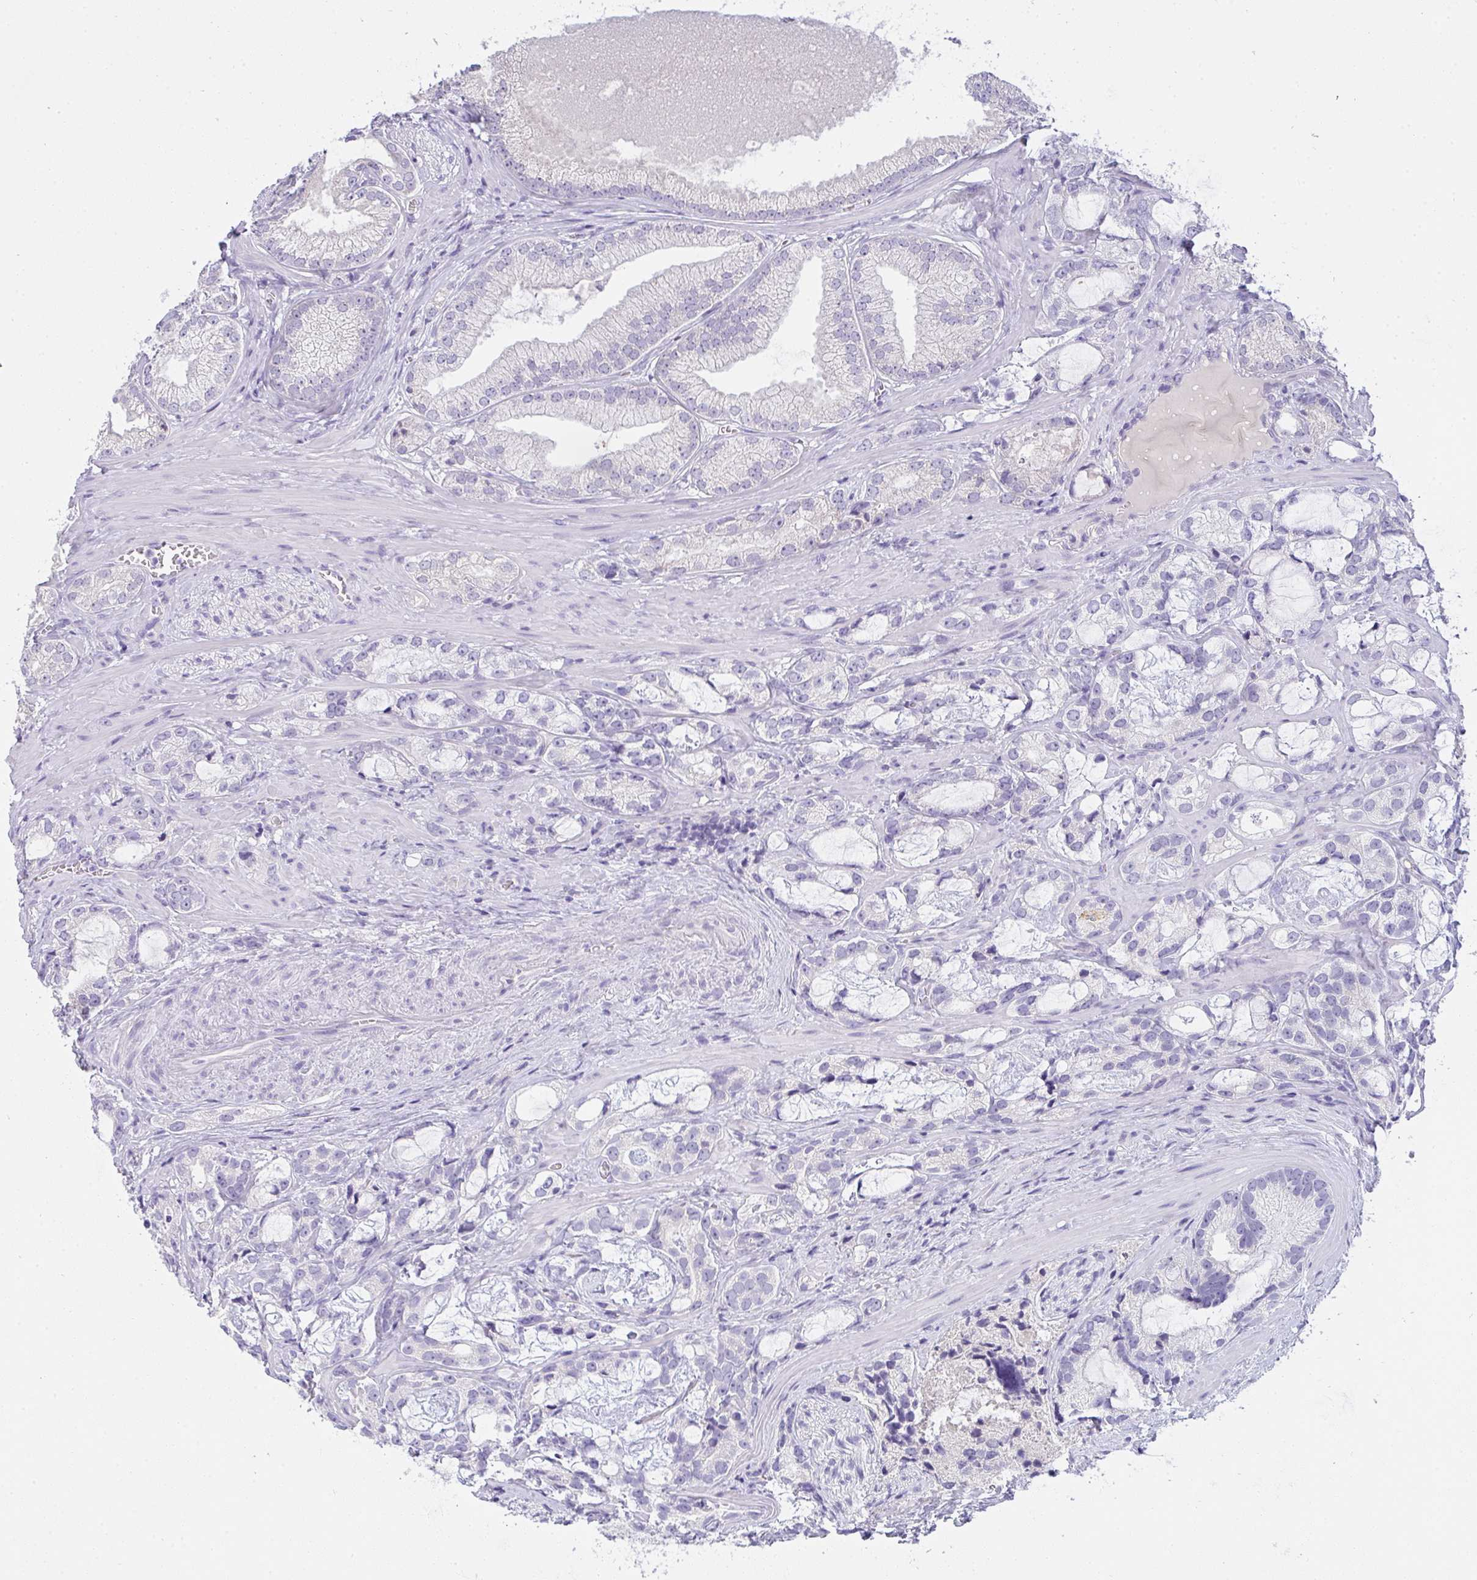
{"staining": {"intensity": "negative", "quantity": "none", "location": "none"}, "tissue": "prostate cancer", "cell_type": "Tumor cells", "image_type": "cancer", "snomed": [{"axis": "morphology", "description": "Adenocarcinoma, Medium grade"}, {"axis": "topography", "description": "Prostate"}], "caption": "Tumor cells show no significant positivity in prostate medium-grade adenocarcinoma.", "gene": "COX7B", "patient": {"sex": "male", "age": 57}}